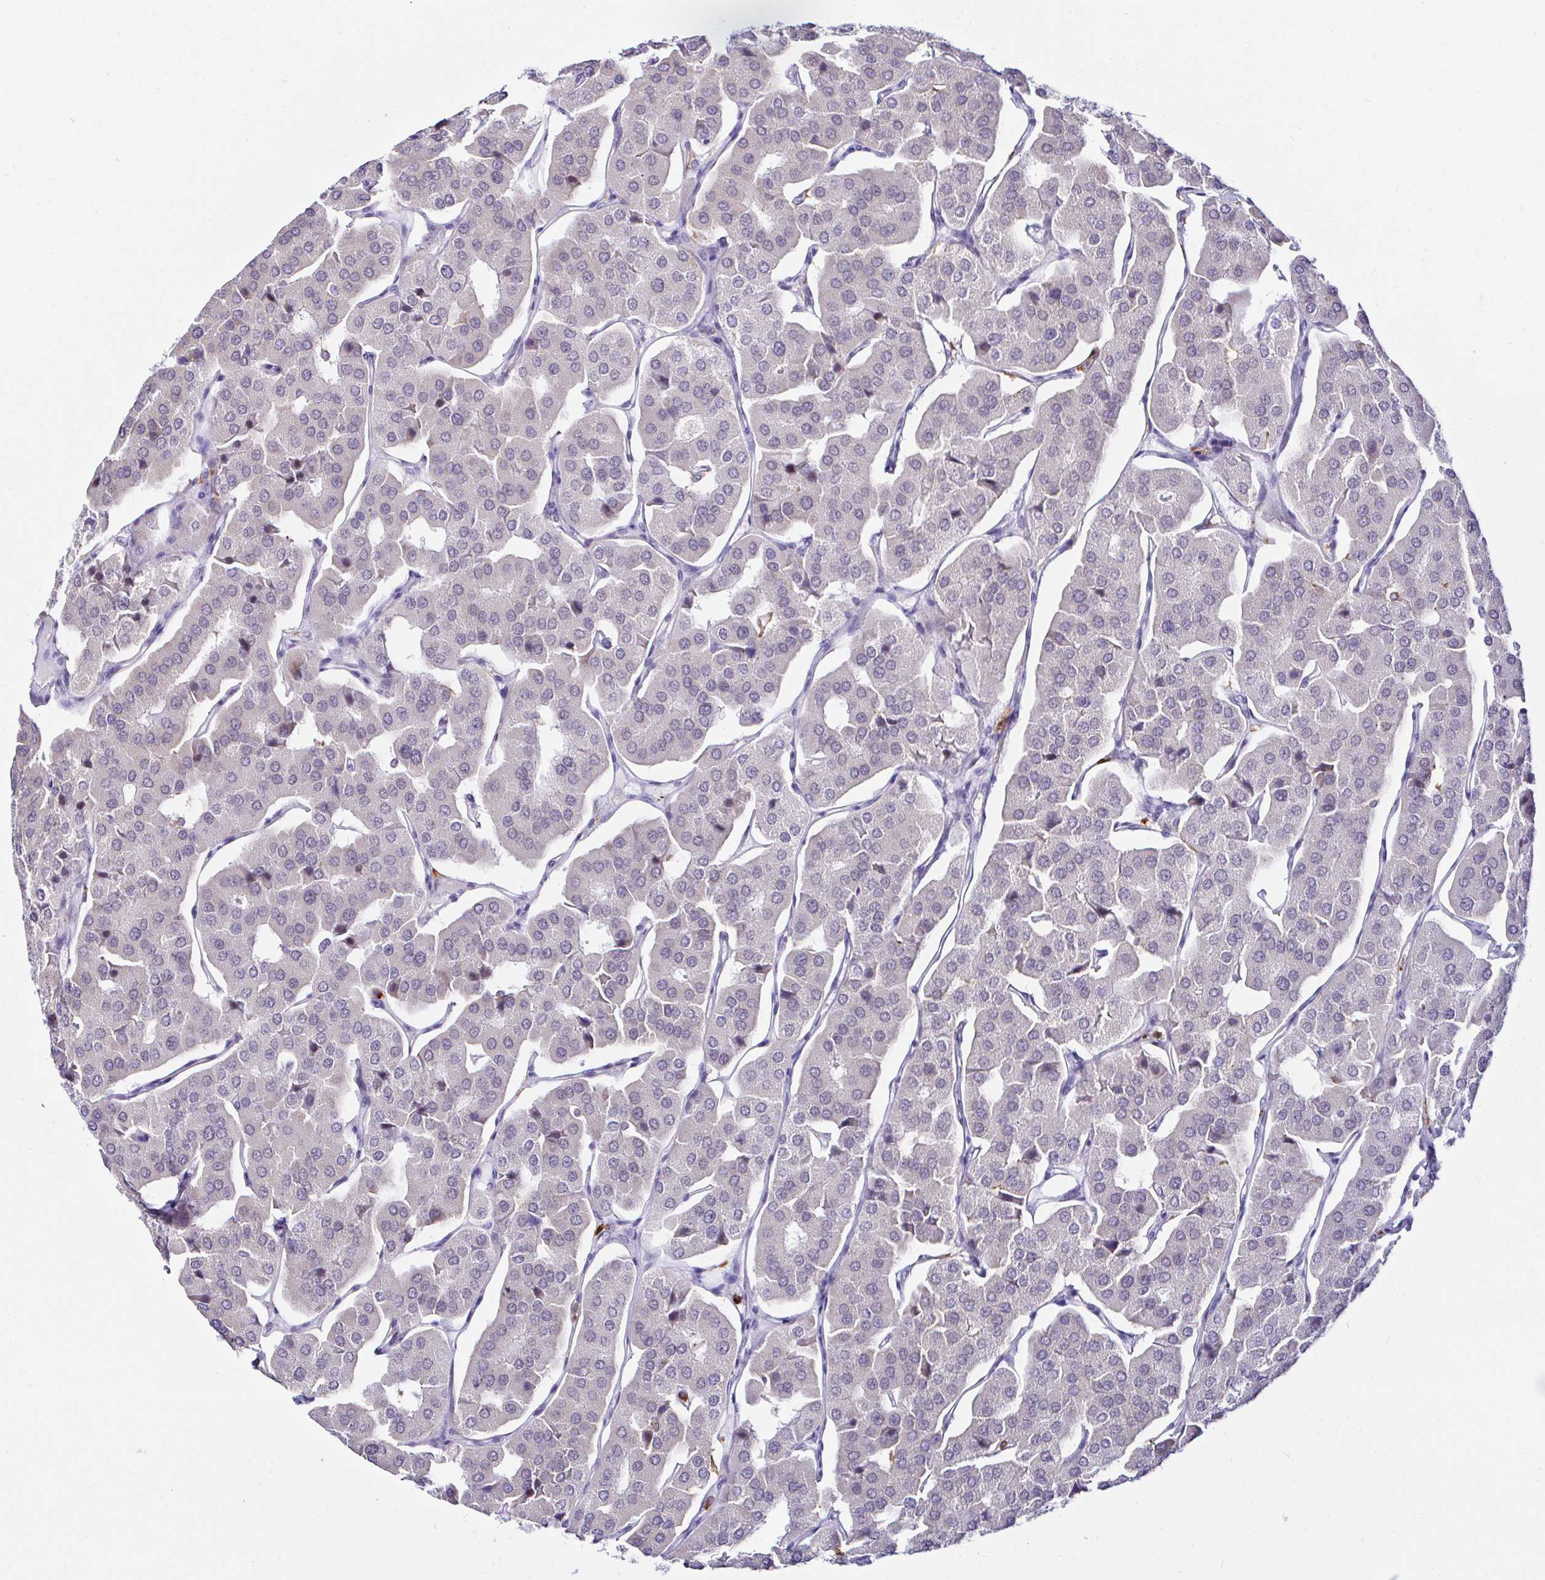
{"staining": {"intensity": "negative", "quantity": "none", "location": "none"}, "tissue": "parathyroid gland", "cell_type": "Glandular cells", "image_type": "normal", "snomed": [{"axis": "morphology", "description": "Normal tissue, NOS"}, {"axis": "morphology", "description": "Adenoma, NOS"}, {"axis": "topography", "description": "Parathyroid gland"}], "caption": "High power microscopy photomicrograph of an IHC micrograph of unremarkable parathyroid gland, revealing no significant staining in glandular cells. (Immunohistochemistry (ihc), brightfield microscopy, high magnification).", "gene": "CYBB", "patient": {"sex": "female", "age": 86}}